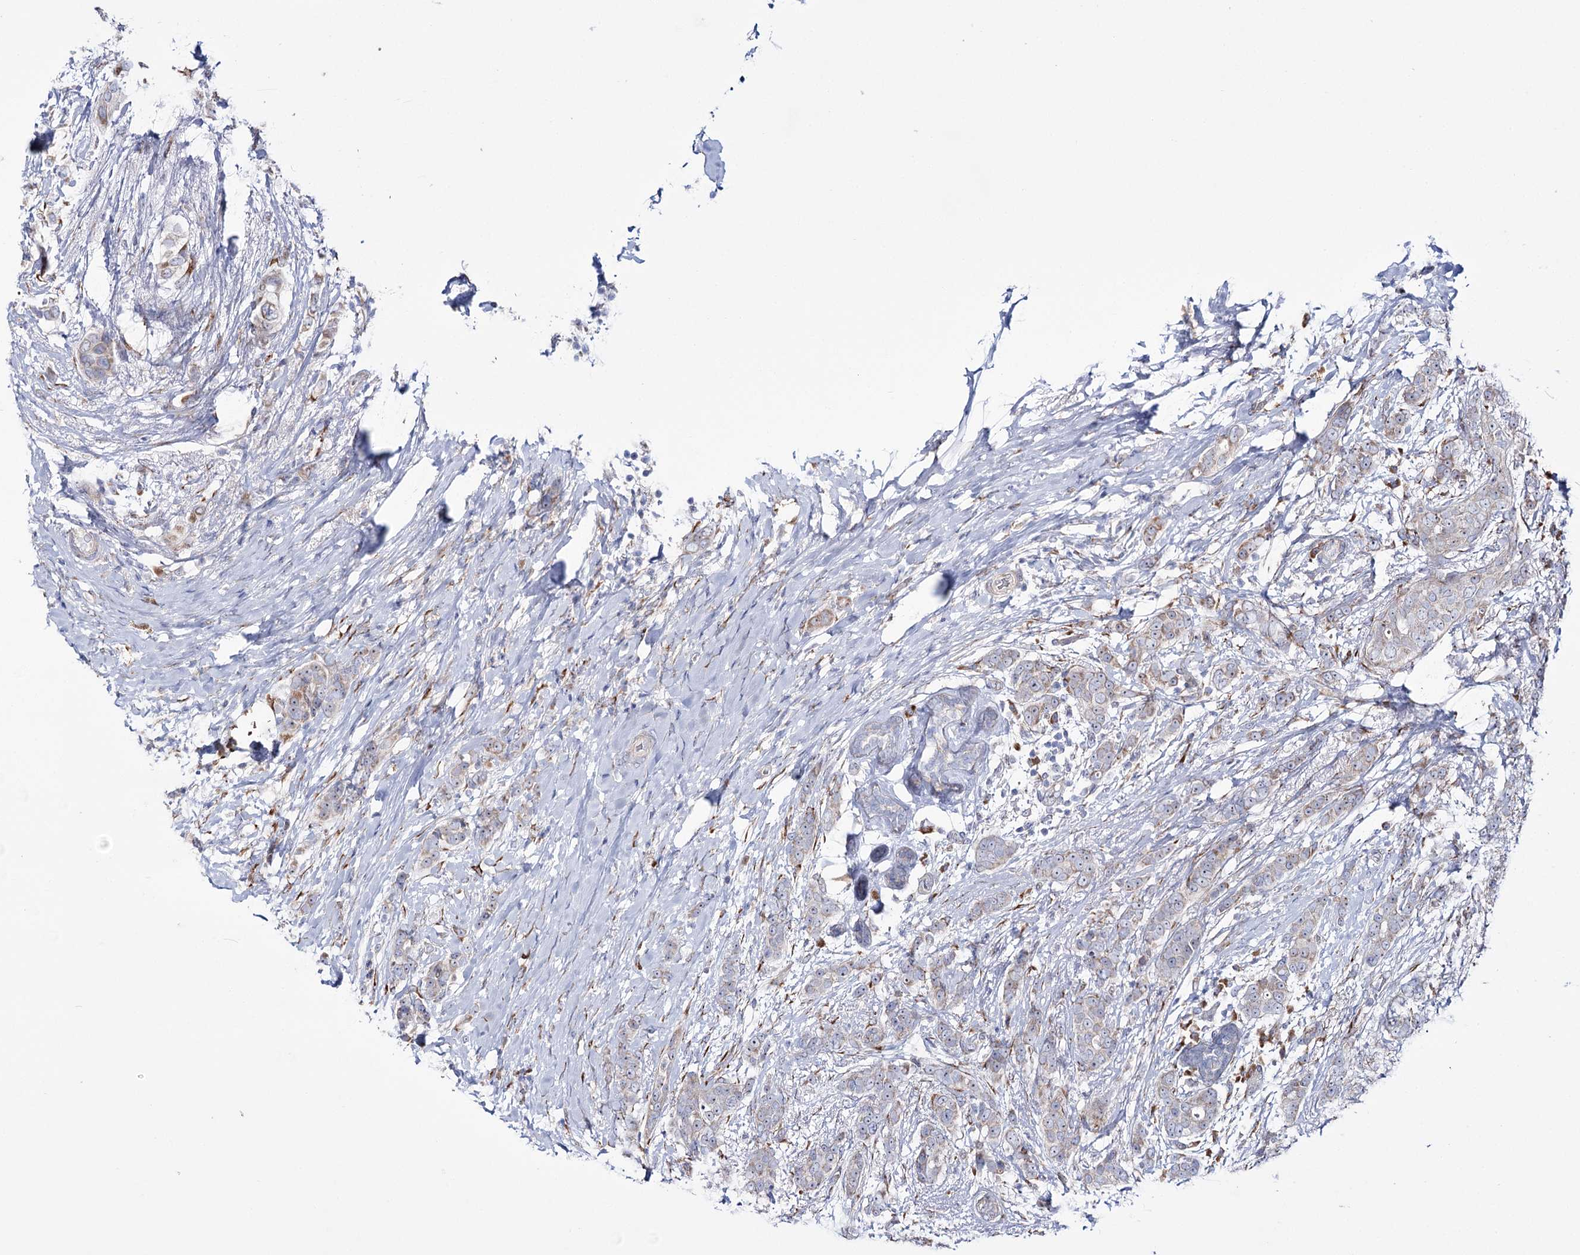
{"staining": {"intensity": "weak", "quantity": "<25%", "location": "cytoplasmic/membranous"}, "tissue": "breast cancer", "cell_type": "Tumor cells", "image_type": "cancer", "snomed": [{"axis": "morphology", "description": "Lobular carcinoma"}, {"axis": "topography", "description": "Breast"}], "caption": "This is a micrograph of immunohistochemistry (IHC) staining of breast cancer, which shows no positivity in tumor cells.", "gene": "METTL5", "patient": {"sex": "female", "age": 51}}